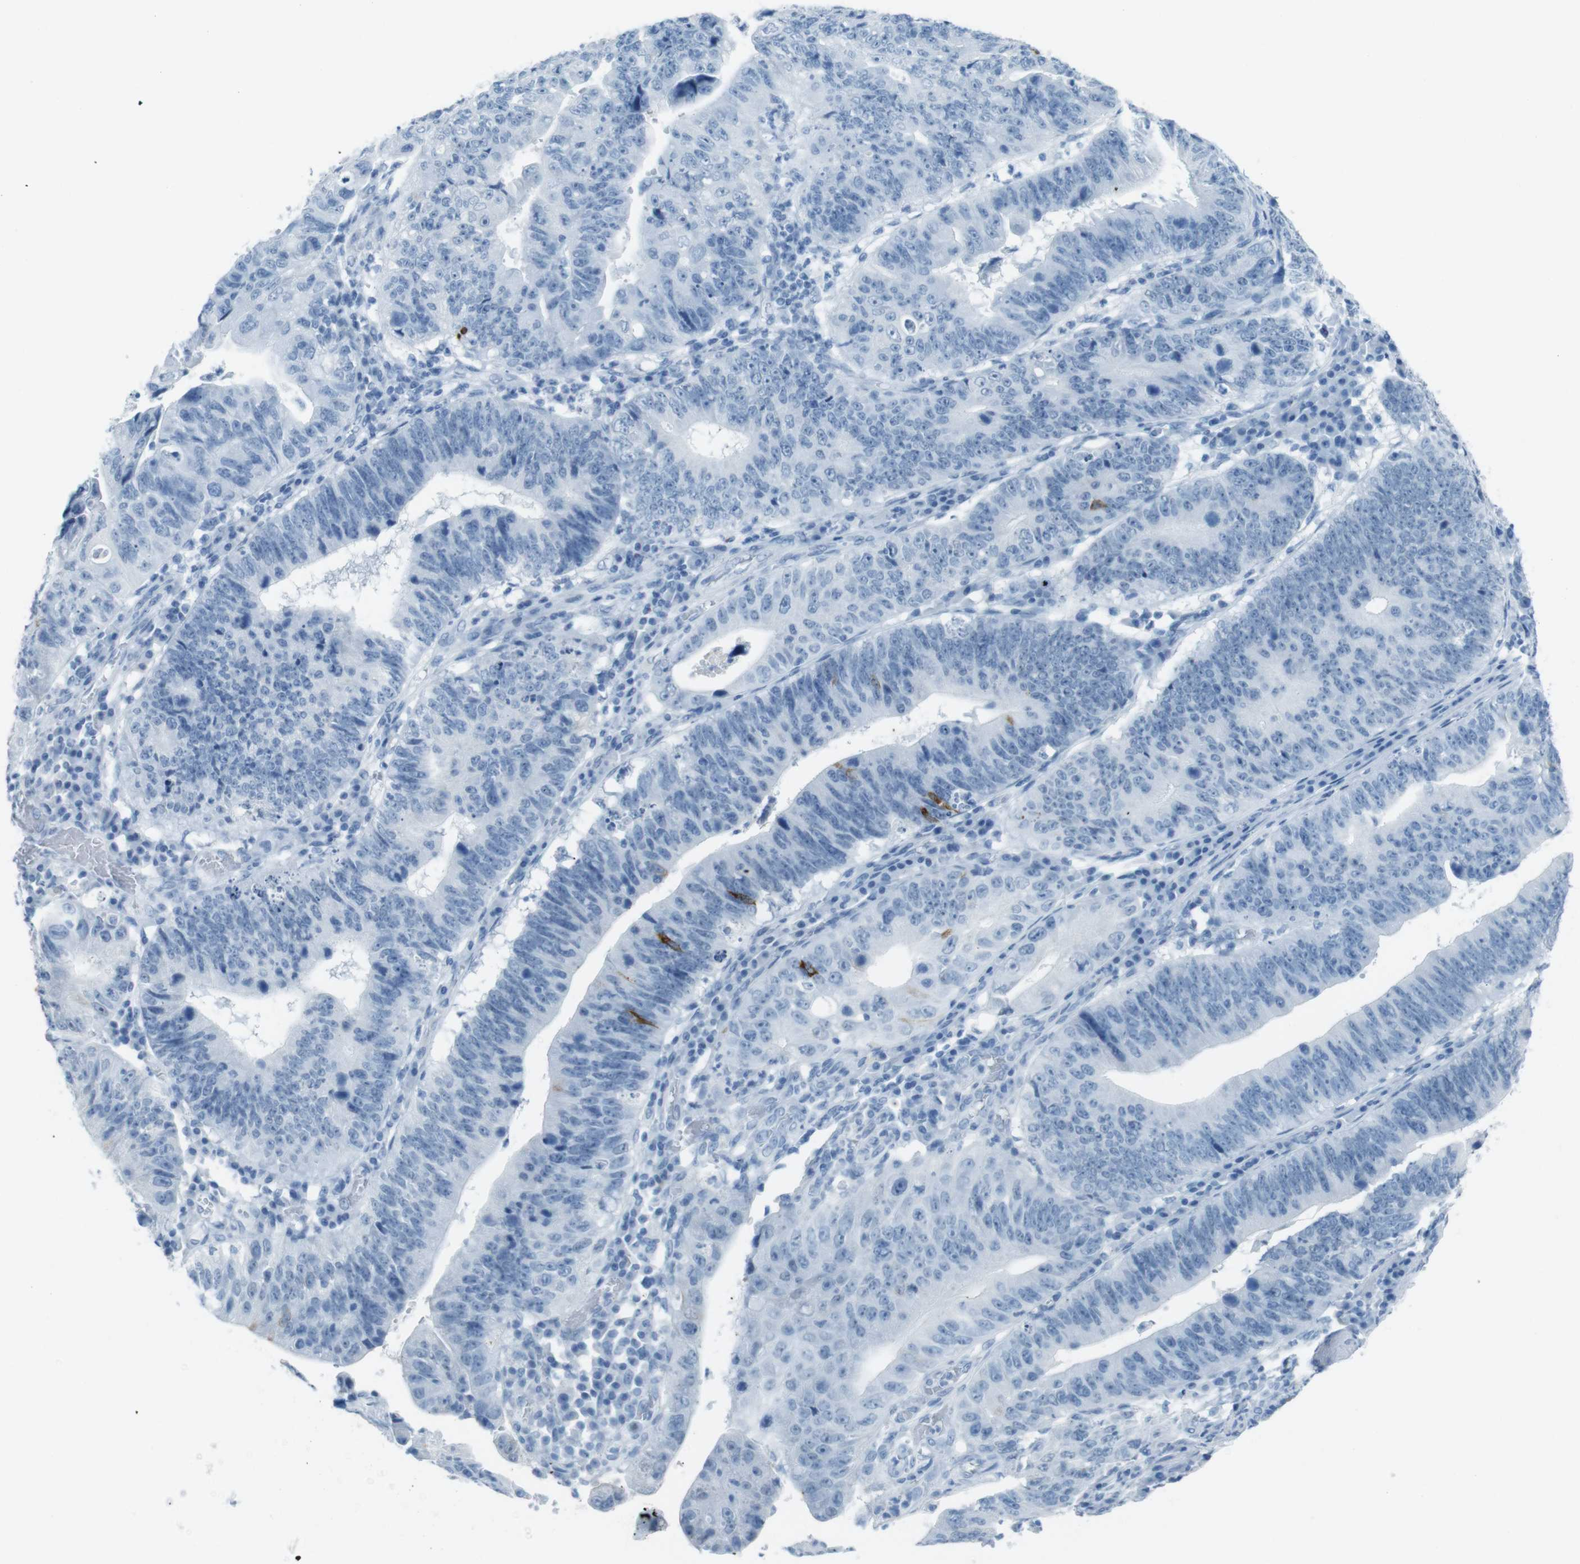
{"staining": {"intensity": "negative", "quantity": "none", "location": "none"}, "tissue": "stomach cancer", "cell_type": "Tumor cells", "image_type": "cancer", "snomed": [{"axis": "morphology", "description": "Adenocarcinoma, NOS"}, {"axis": "topography", "description": "Stomach"}], "caption": "Stomach adenocarcinoma was stained to show a protein in brown. There is no significant staining in tumor cells. Nuclei are stained in blue.", "gene": "TMEM207", "patient": {"sex": "male", "age": 59}}